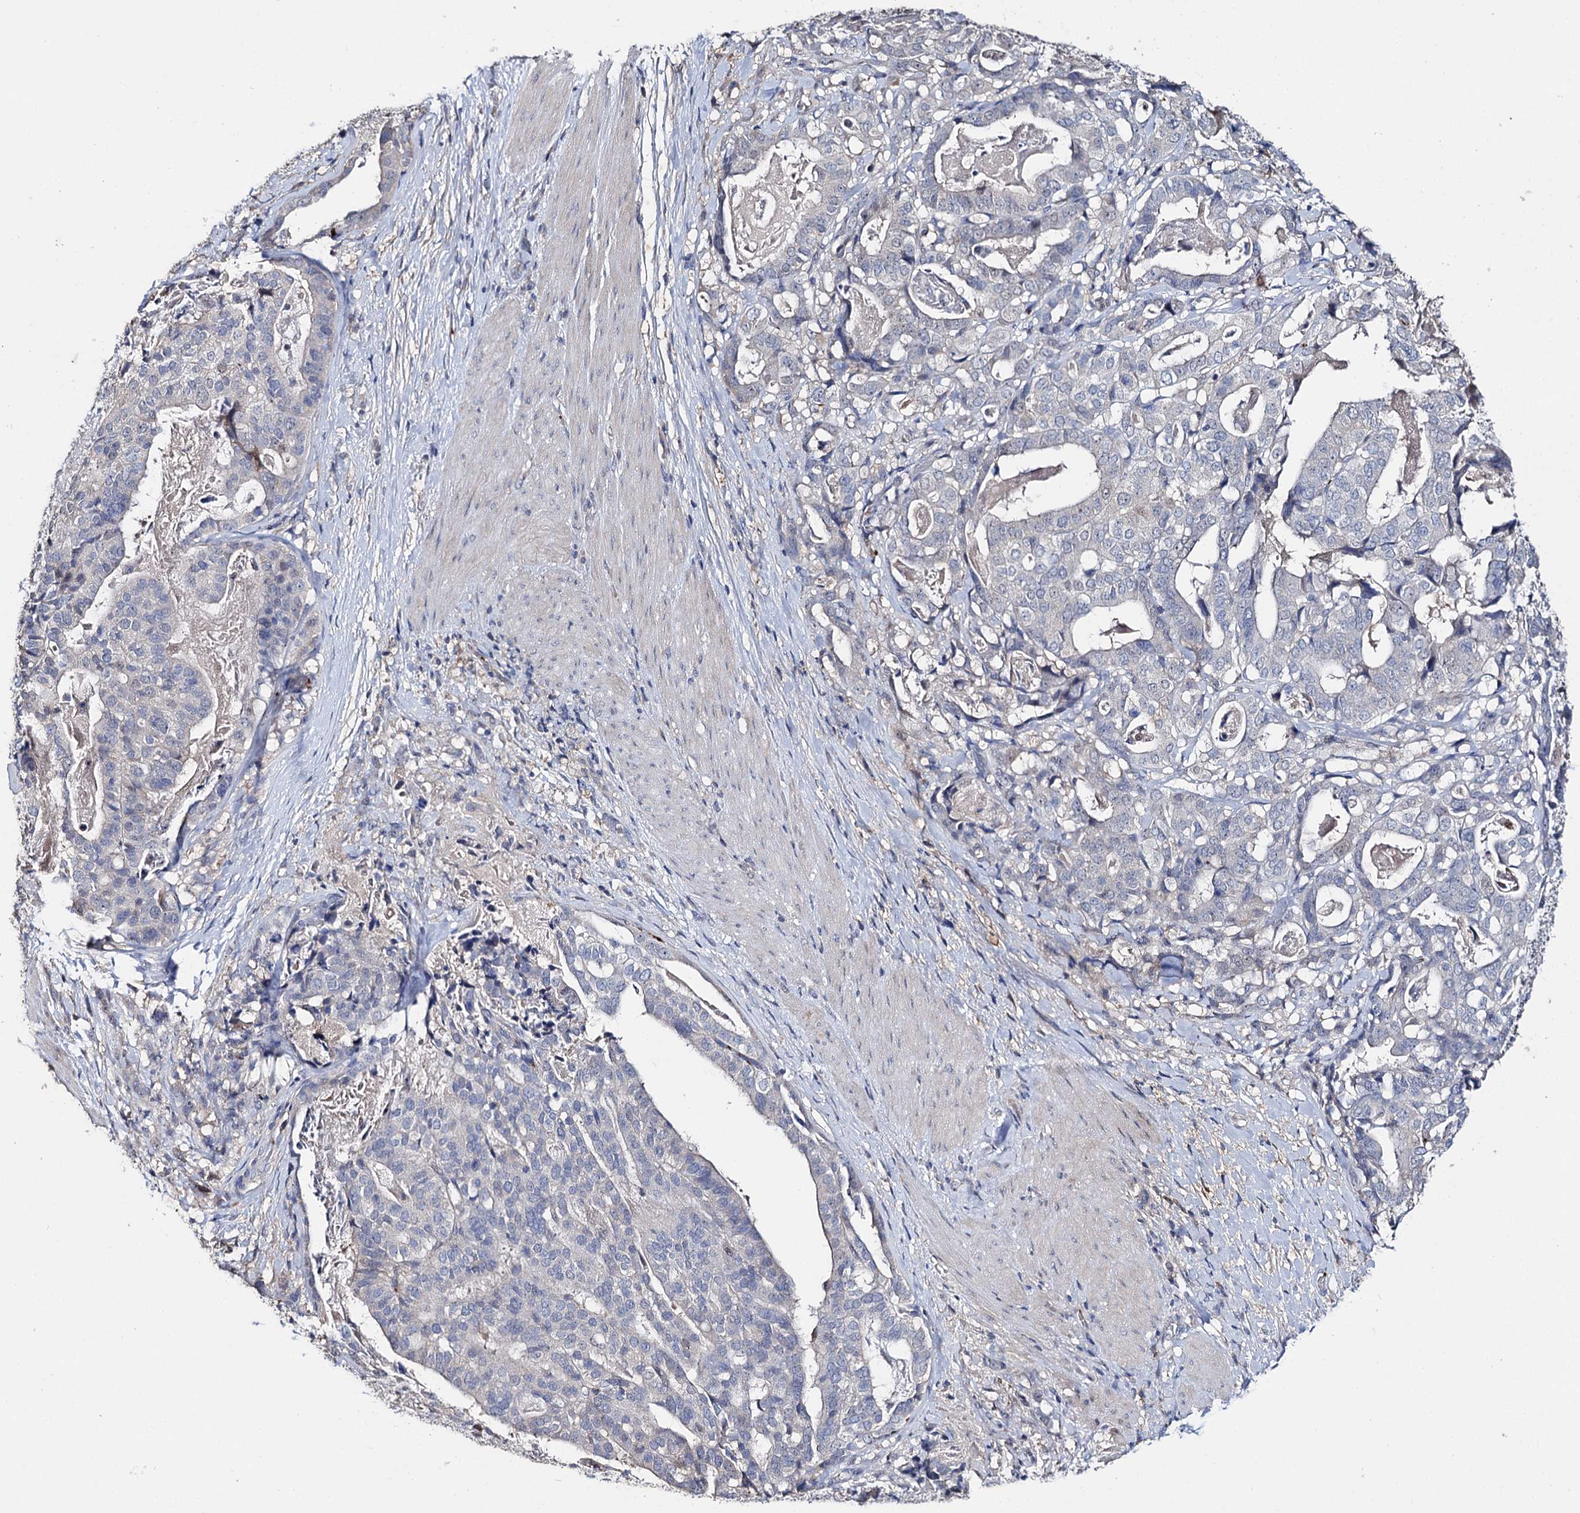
{"staining": {"intensity": "negative", "quantity": "none", "location": "none"}, "tissue": "stomach cancer", "cell_type": "Tumor cells", "image_type": "cancer", "snomed": [{"axis": "morphology", "description": "Adenocarcinoma, NOS"}, {"axis": "topography", "description": "Stomach"}], "caption": "Image shows no protein positivity in tumor cells of stomach adenocarcinoma tissue.", "gene": "DNAH6", "patient": {"sex": "male", "age": 48}}